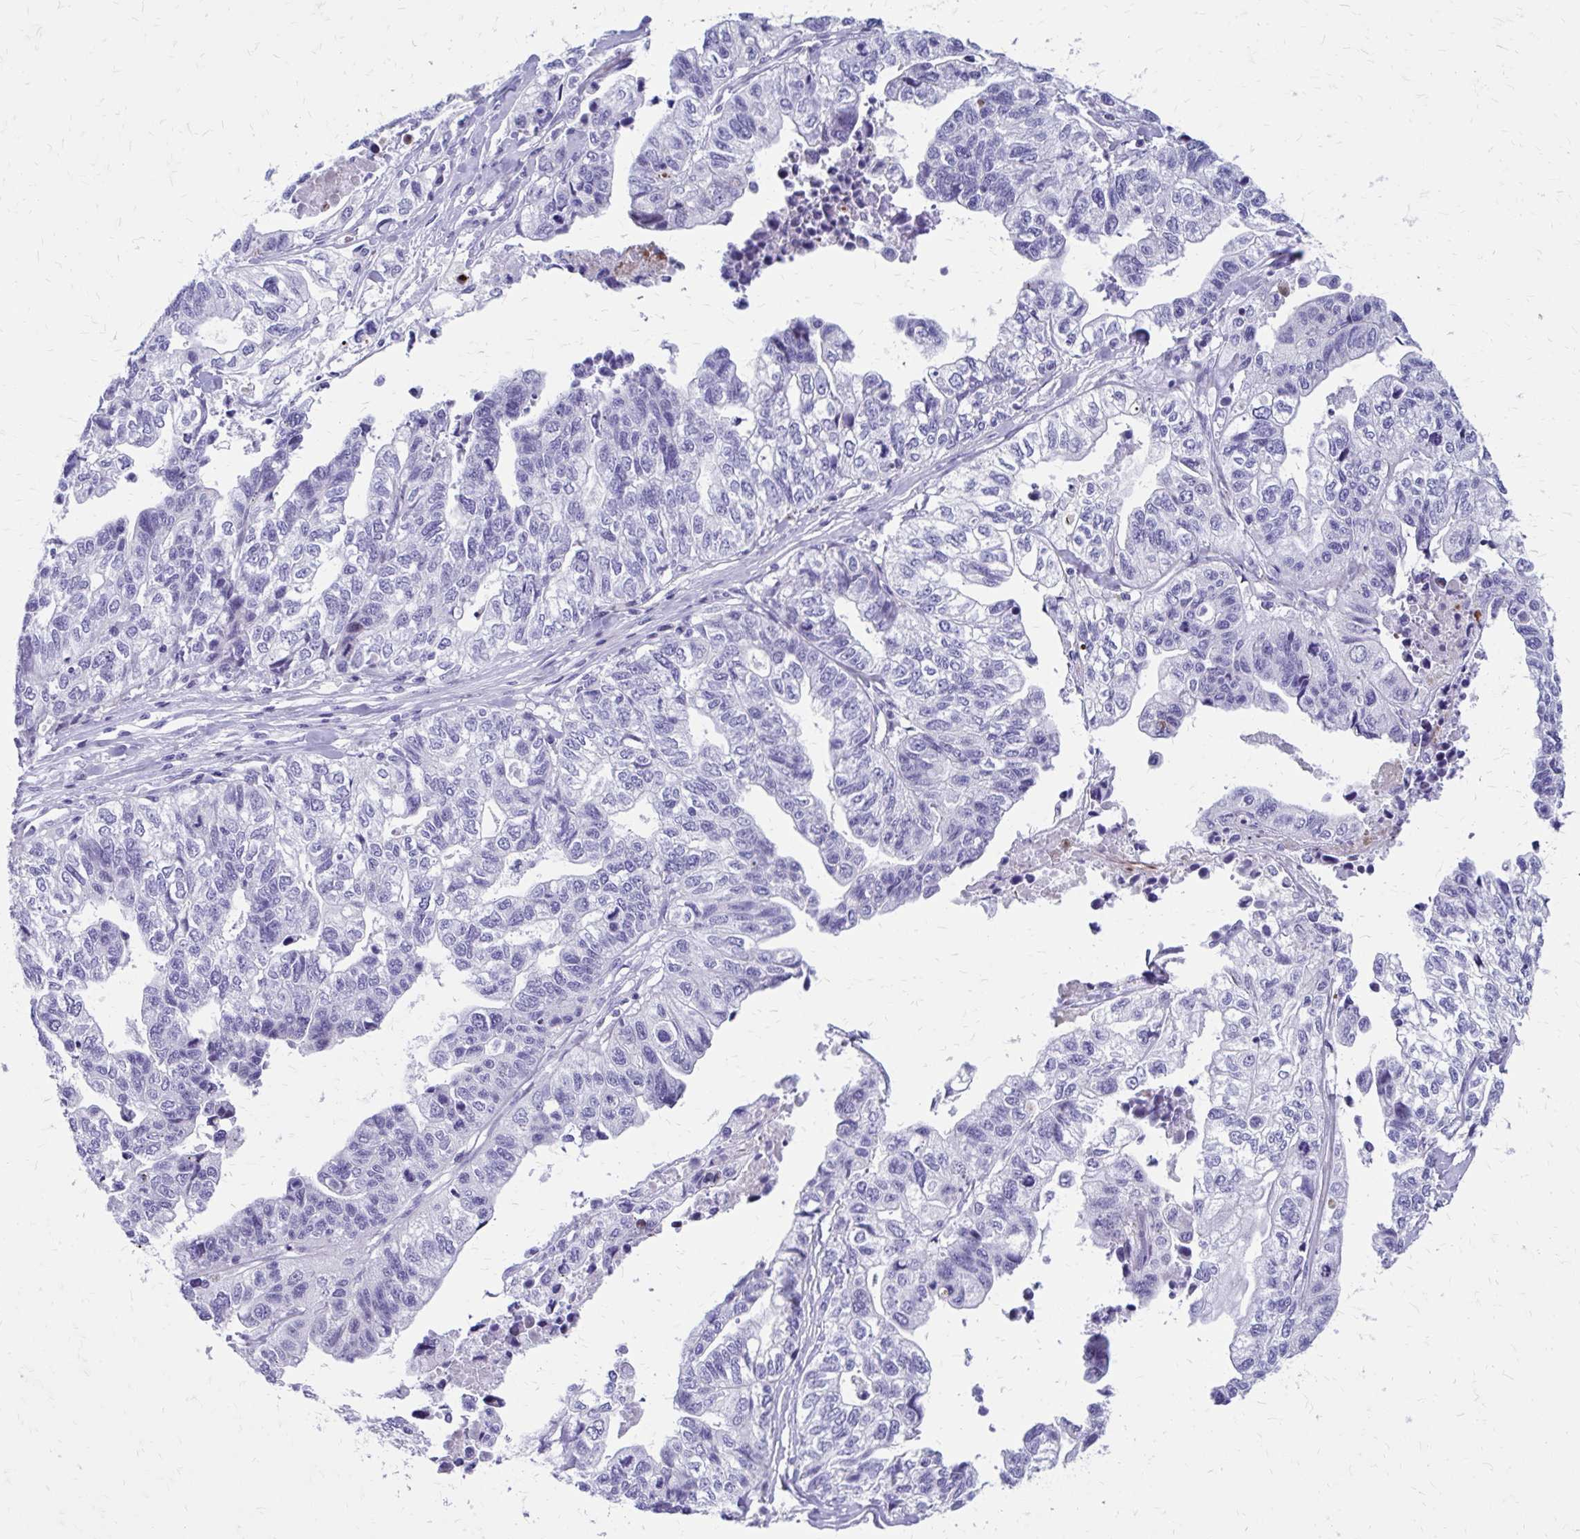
{"staining": {"intensity": "negative", "quantity": "none", "location": "none"}, "tissue": "stomach cancer", "cell_type": "Tumor cells", "image_type": "cancer", "snomed": [{"axis": "morphology", "description": "Adenocarcinoma, NOS"}, {"axis": "topography", "description": "Stomach, upper"}], "caption": "This photomicrograph is of stomach cancer (adenocarcinoma) stained with IHC to label a protein in brown with the nuclei are counter-stained blue. There is no positivity in tumor cells.", "gene": "LCN15", "patient": {"sex": "female", "age": 67}}